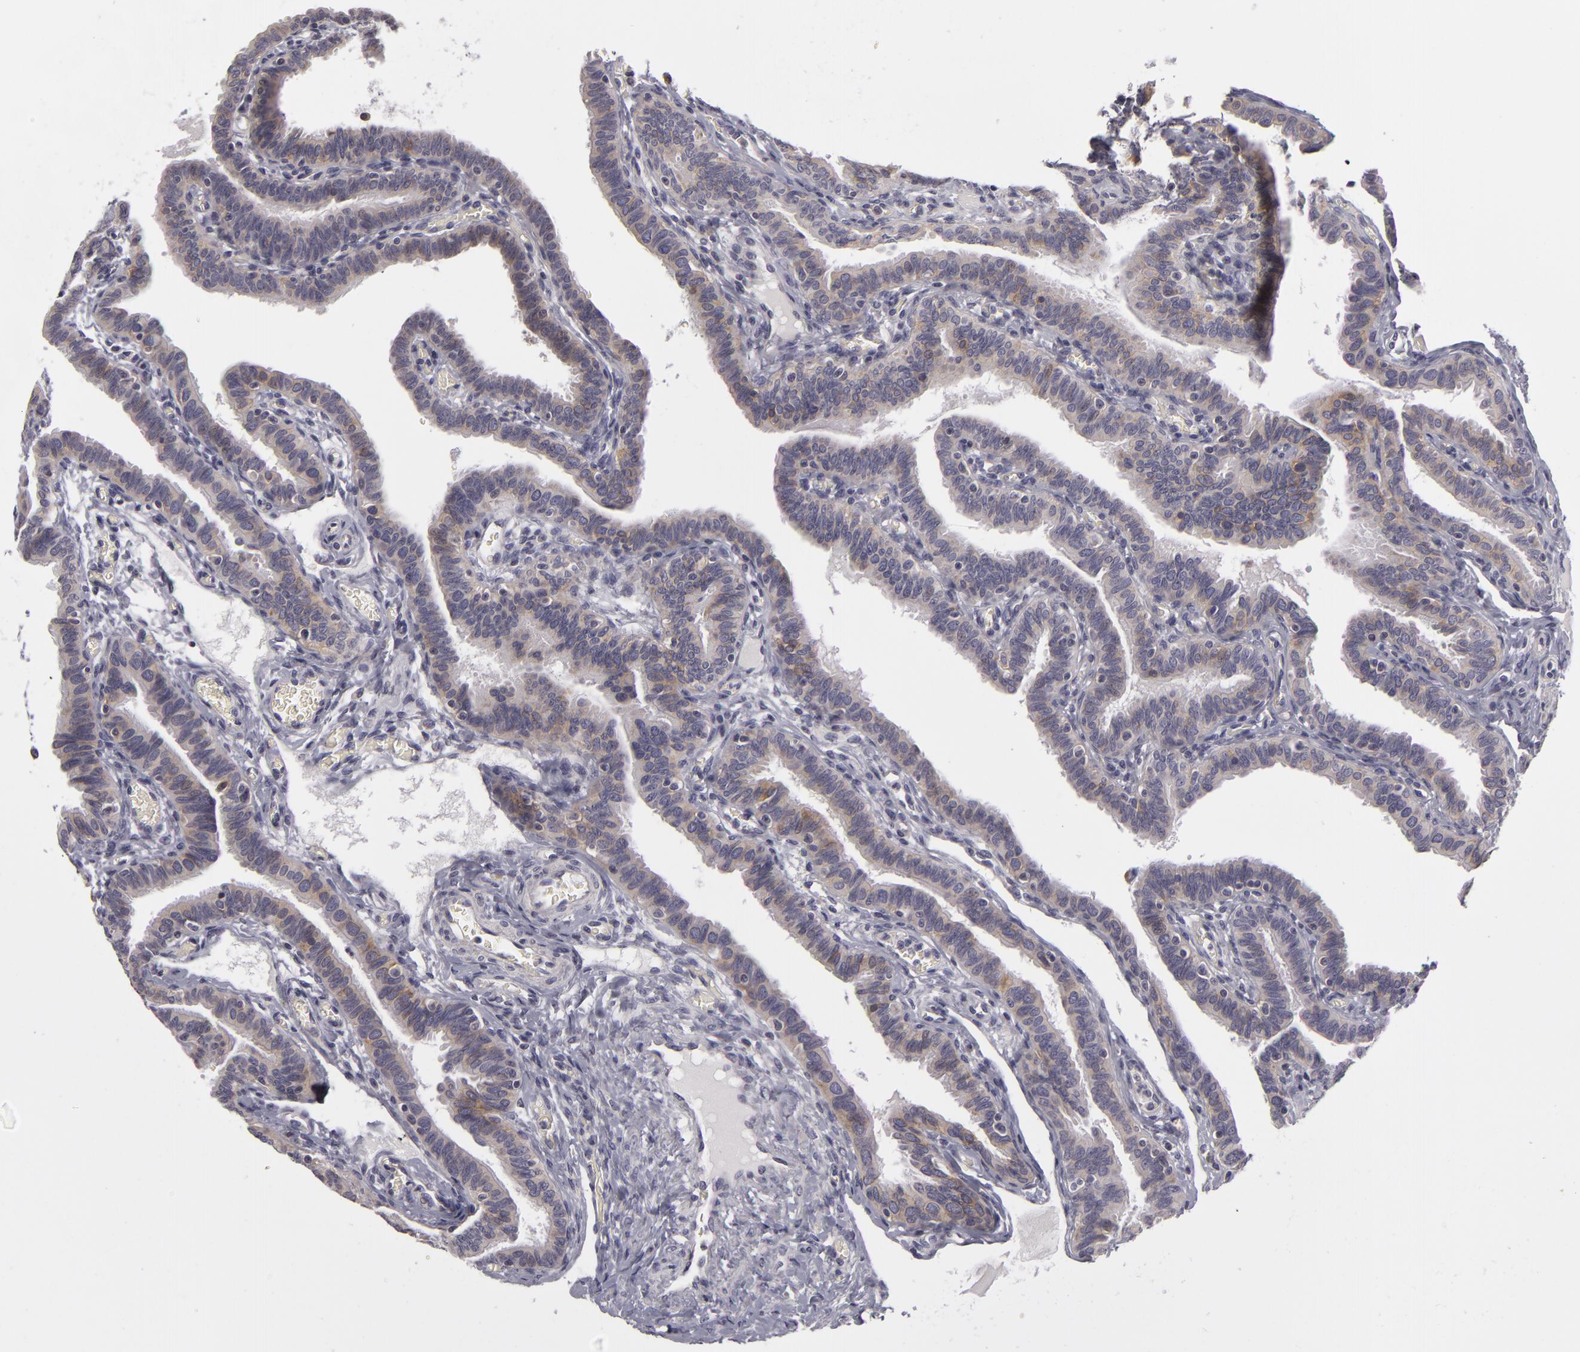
{"staining": {"intensity": "weak", "quantity": ">75%", "location": "cytoplasmic/membranous"}, "tissue": "fallopian tube", "cell_type": "Glandular cells", "image_type": "normal", "snomed": [{"axis": "morphology", "description": "Normal tissue, NOS"}, {"axis": "topography", "description": "Fallopian tube"}], "caption": "Benign fallopian tube was stained to show a protein in brown. There is low levels of weak cytoplasmic/membranous positivity in about >75% of glandular cells. (DAB (3,3'-diaminobenzidine) IHC, brown staining for protein, blue staining for nuclei).", "gene": "ATP2B3", "patient": {"sex": "female", "age": 38}}